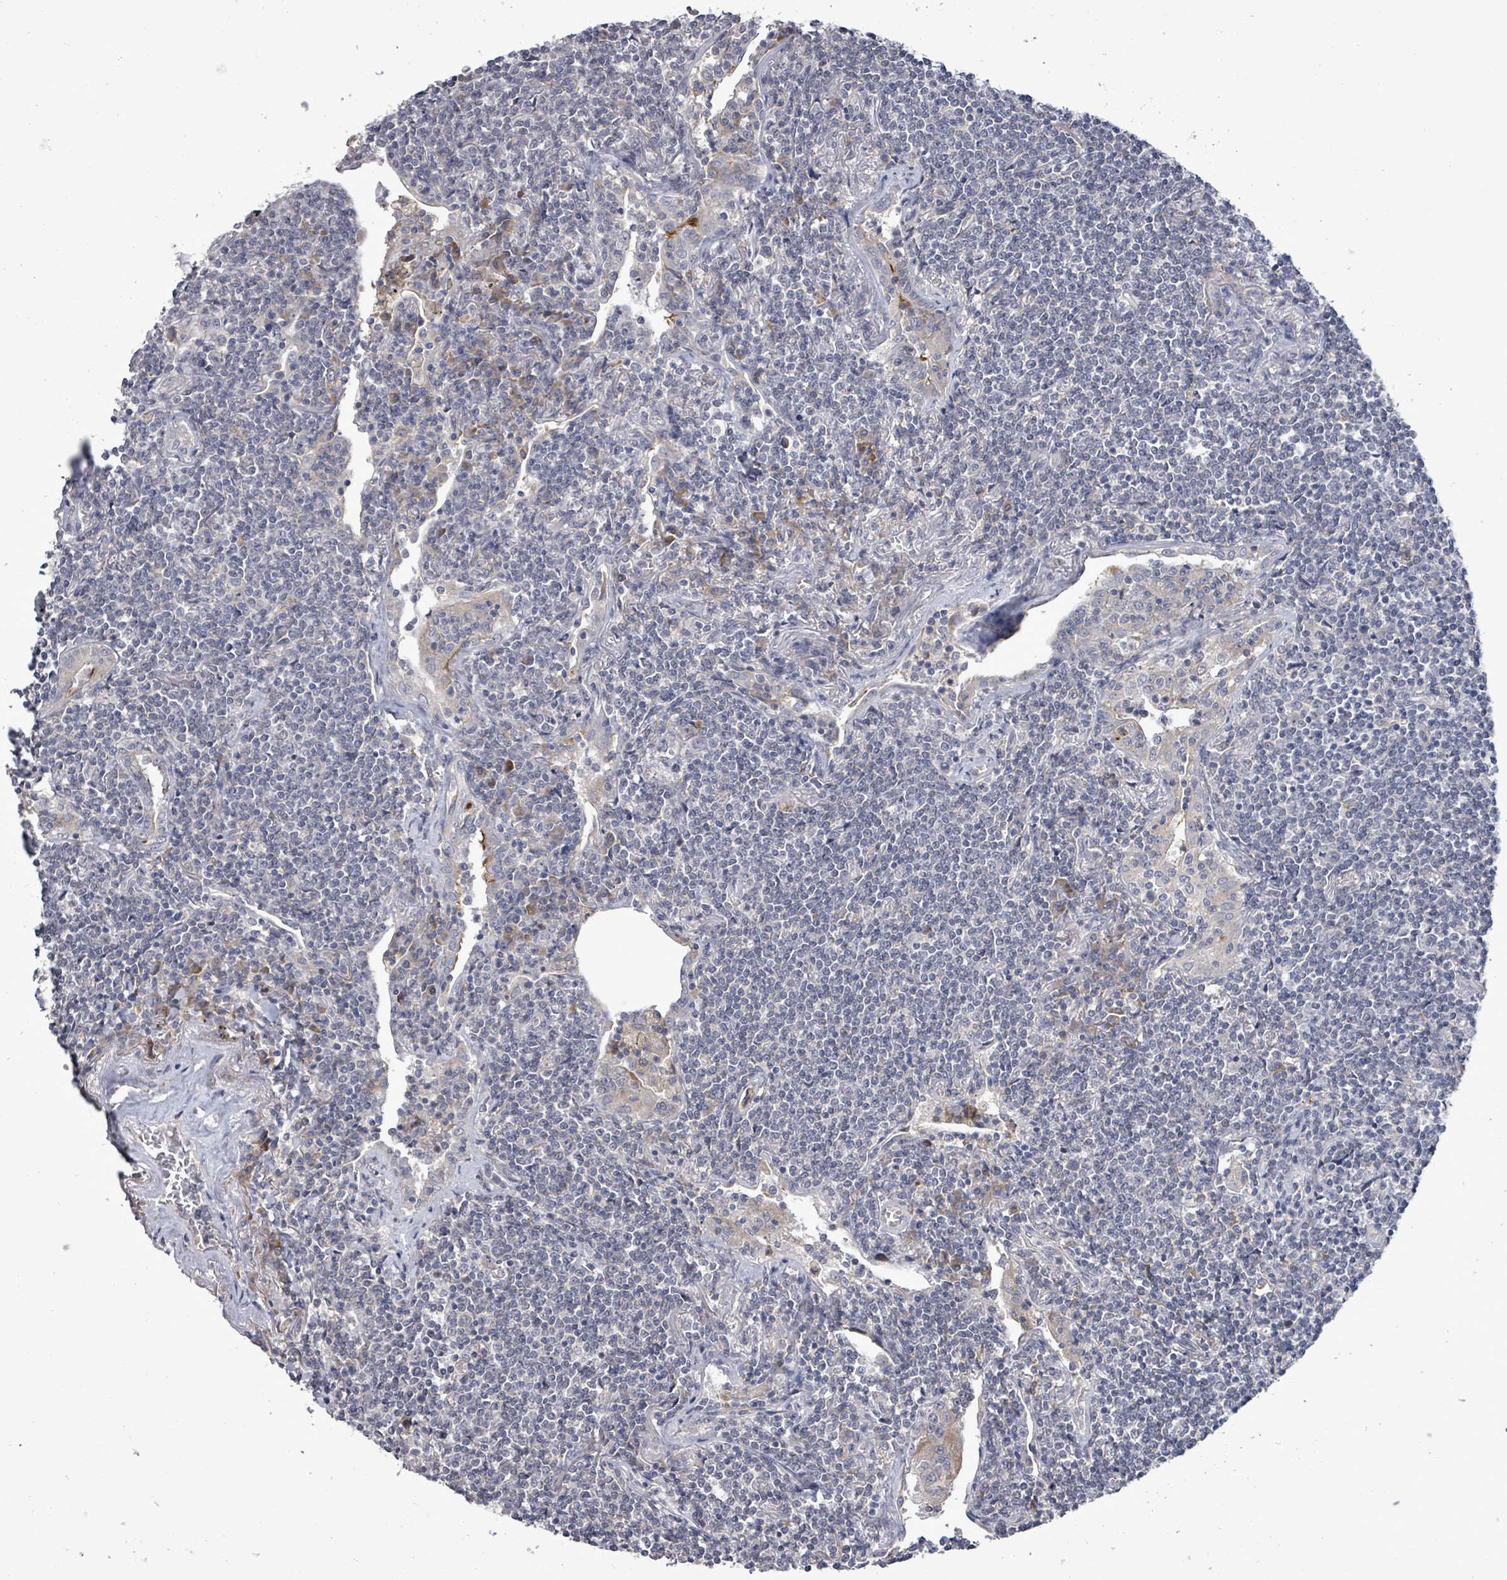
{"staining": {"intensity": "negative", "quantity": "none", "location": "none"}, "tissue": "lymphoma", "cell_type": "Tumor cells", "image_type": "cancer", "snomed": [{"axis": "morphology", "description": "Malignant lymphoma, non-Hodgkin's type, Low grade"}, {"axis": "topography", "description": "Lung"}], "caption": "A high-resolution histopathology image shows IHC staining of malignant lymphoma, non-Hodgkin's type (low-grade), which reveals no significant expression in tumor cells. Brightfield microscopy of immunohistochemistry stained with DAB (brown) and hematoxylin (blue), captured at high magnification.", "gene": "POMGNT2", "patient": {"sex": "female", "age": 71}}